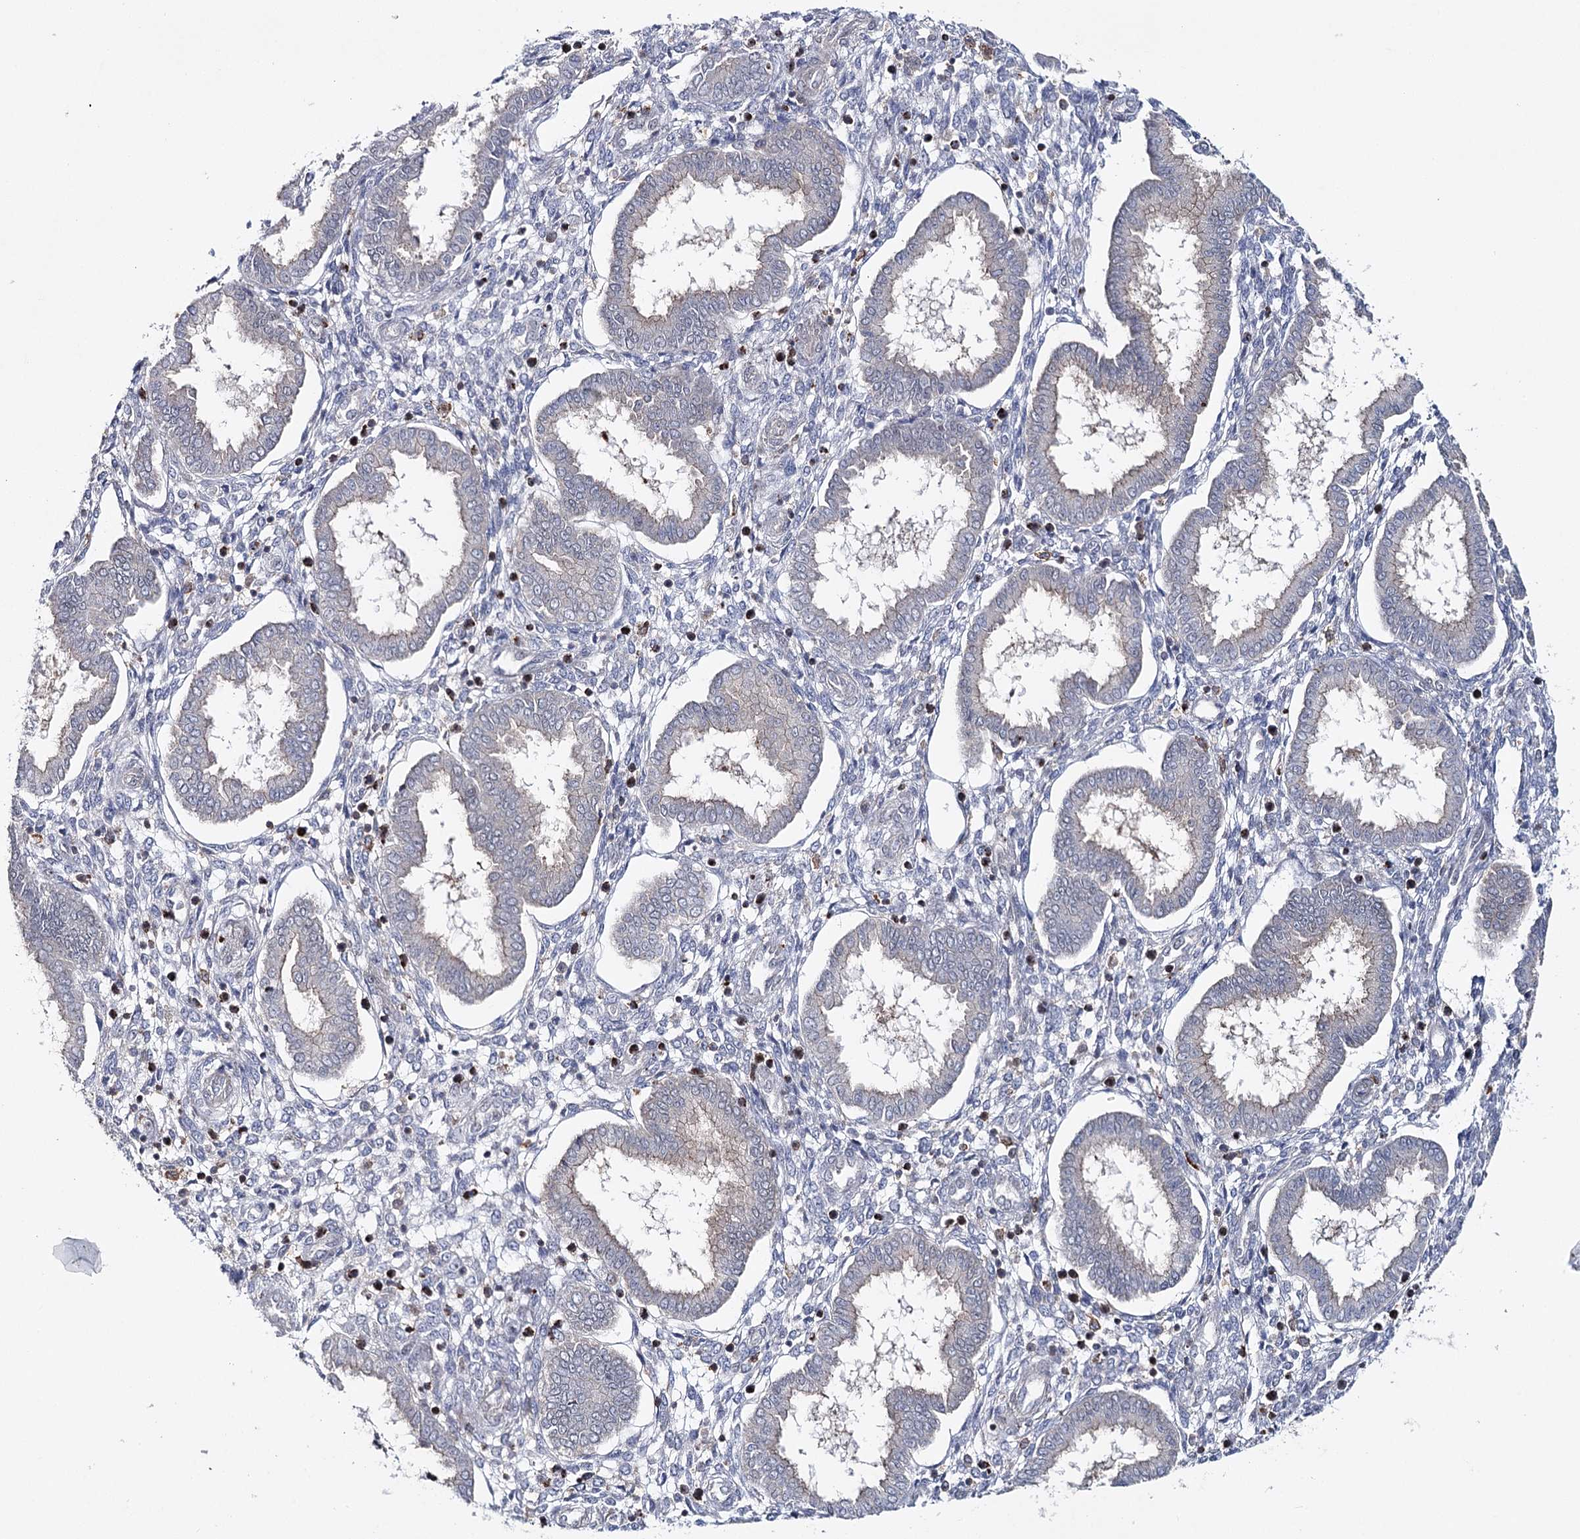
{"staining": {"intensity": "negative", "quantity": "none", "location": "none"}, "tissue": "endometrium", "cell_type": "Cells in endometrial stroma", "image_type": "normal", "snomed": [{"axis": "morphology", "description": "Normal tissue, NOS"}, {"axis": "topography", "description": "Endometrium"}], "caption": "Immunohistochemistry photomicrograph of unremarkable endometrium stained for a protein (brown), which exhibits no staining in cells in endometrial stroma. (IHC, brightfield microscopy, high magnification).", "gene": "ZC3H8", "patient": {"sex": "female", "age": 24}}